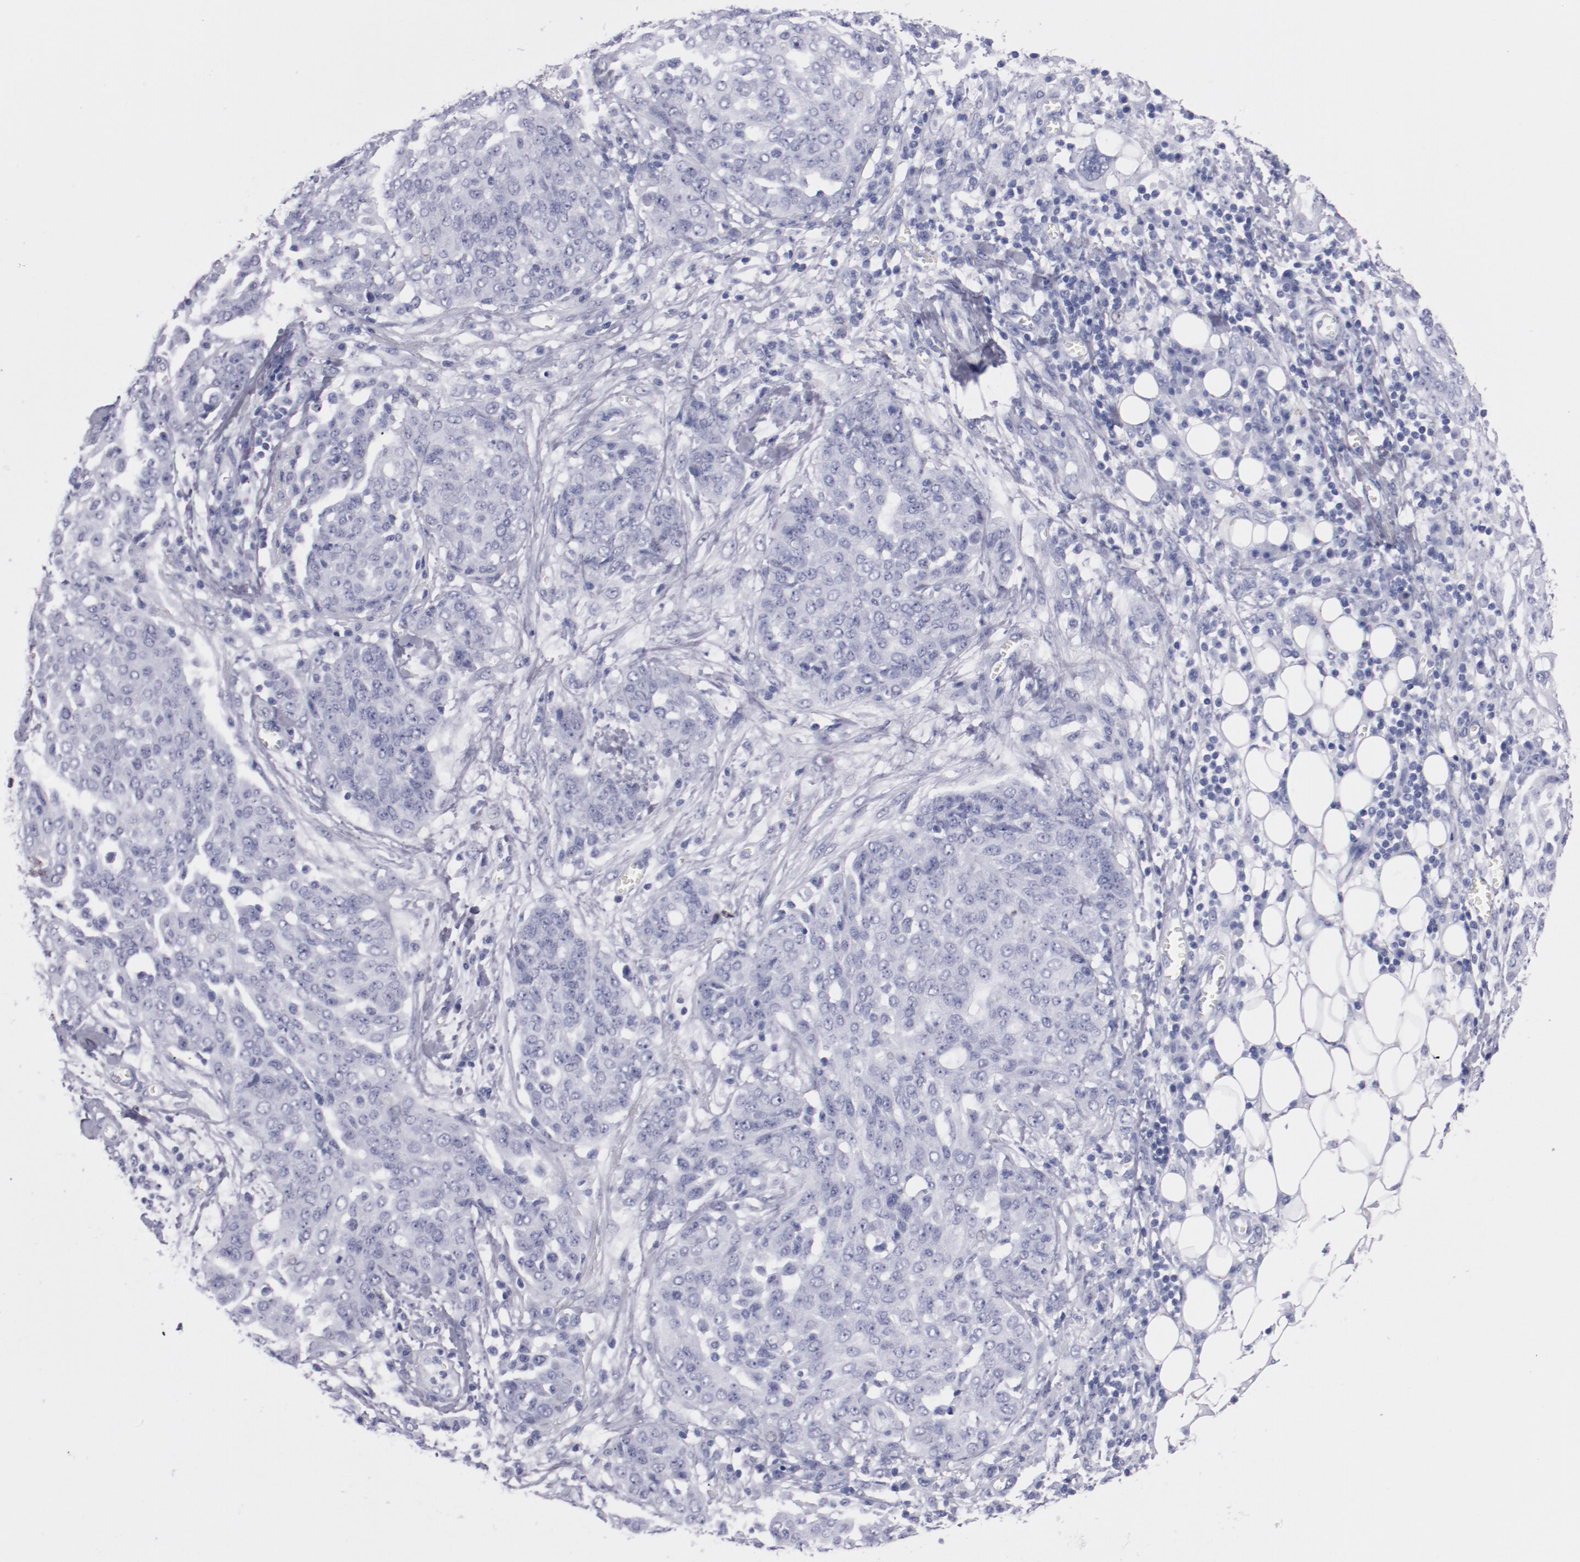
{"staining": {"intensity": "negative", "quantity": "none", "location": "none"}, "tissue": "ovarian cancer", "cell_type": "Tumor cells", "image_type": "cancer", "snomed": [{"axis": "morphology", "description": "Cystadenocarcinoma, serous, NOS"}, {"axis": "topography", "description": "Soft tissue"}, {"axis": "topography", "description": "Ovary"}], "caption": "IHC micrograph of neoplastic tissue: human ovarian cancer stained with DAB (3,3'-diaminobenzidine) exhibits no significant protein expression in tumor cells.", "gene": "HNF1B", "patient": {"sex": "female", "age": 57}}